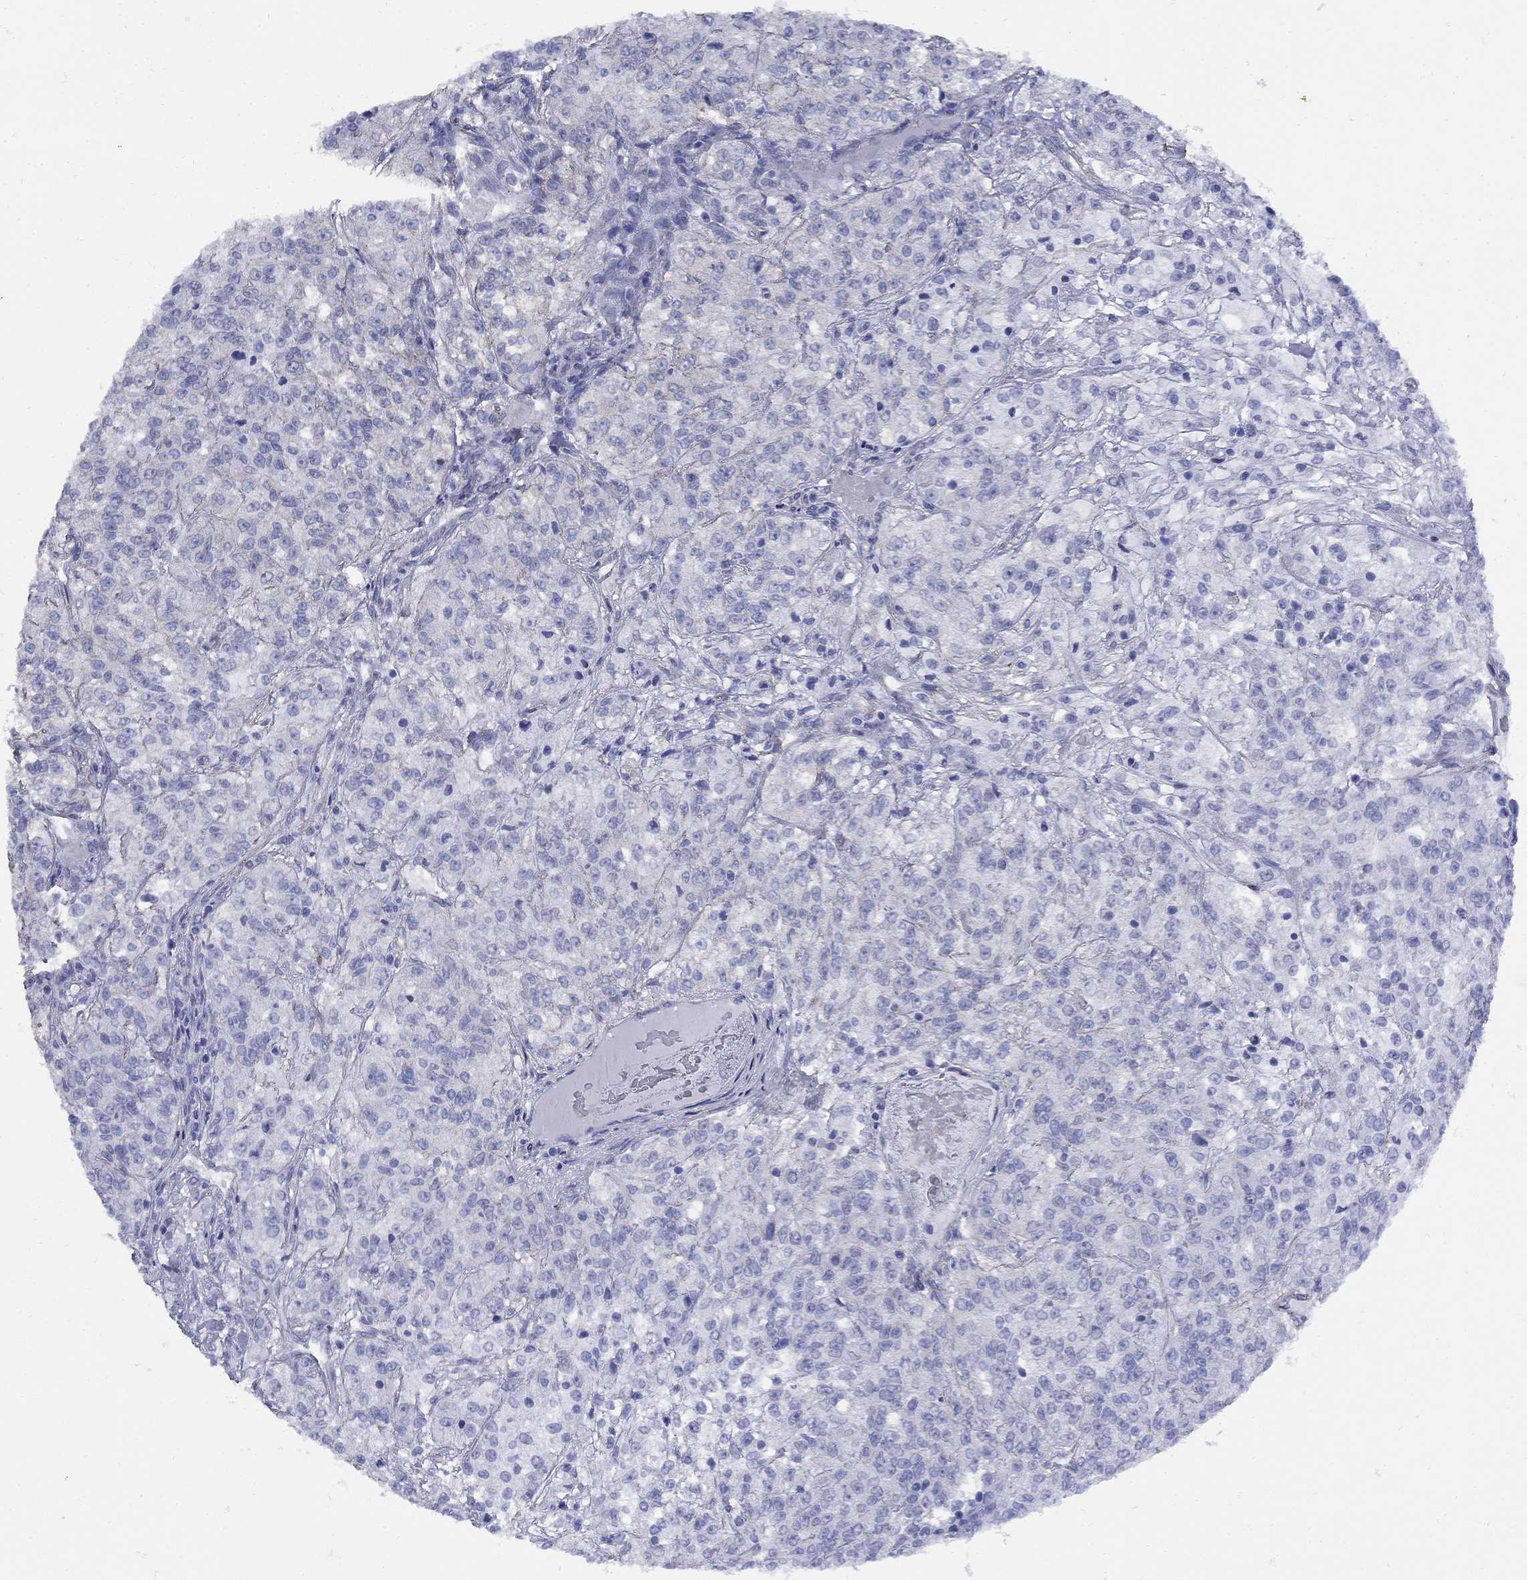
{"staining": {"intensity": "negative", "quantity": "none", "location": "none"}, "tissue": "renal cancer", "cell_type": "Tumor cells", "image_type": "cancer", "snomed": [{"axis": "morphology", "description": "Adenocarcinoma, NOS"}, {"axis": "topography", "description": "Kidney"}], "caption": "This is an immunohistochemistry (IHC) image of human renal cancer (adenocarcinoma). There is no staining in tumor cells.", "gene": "SEPTIN8", "patient": {"sex": "female", "age": 63}}